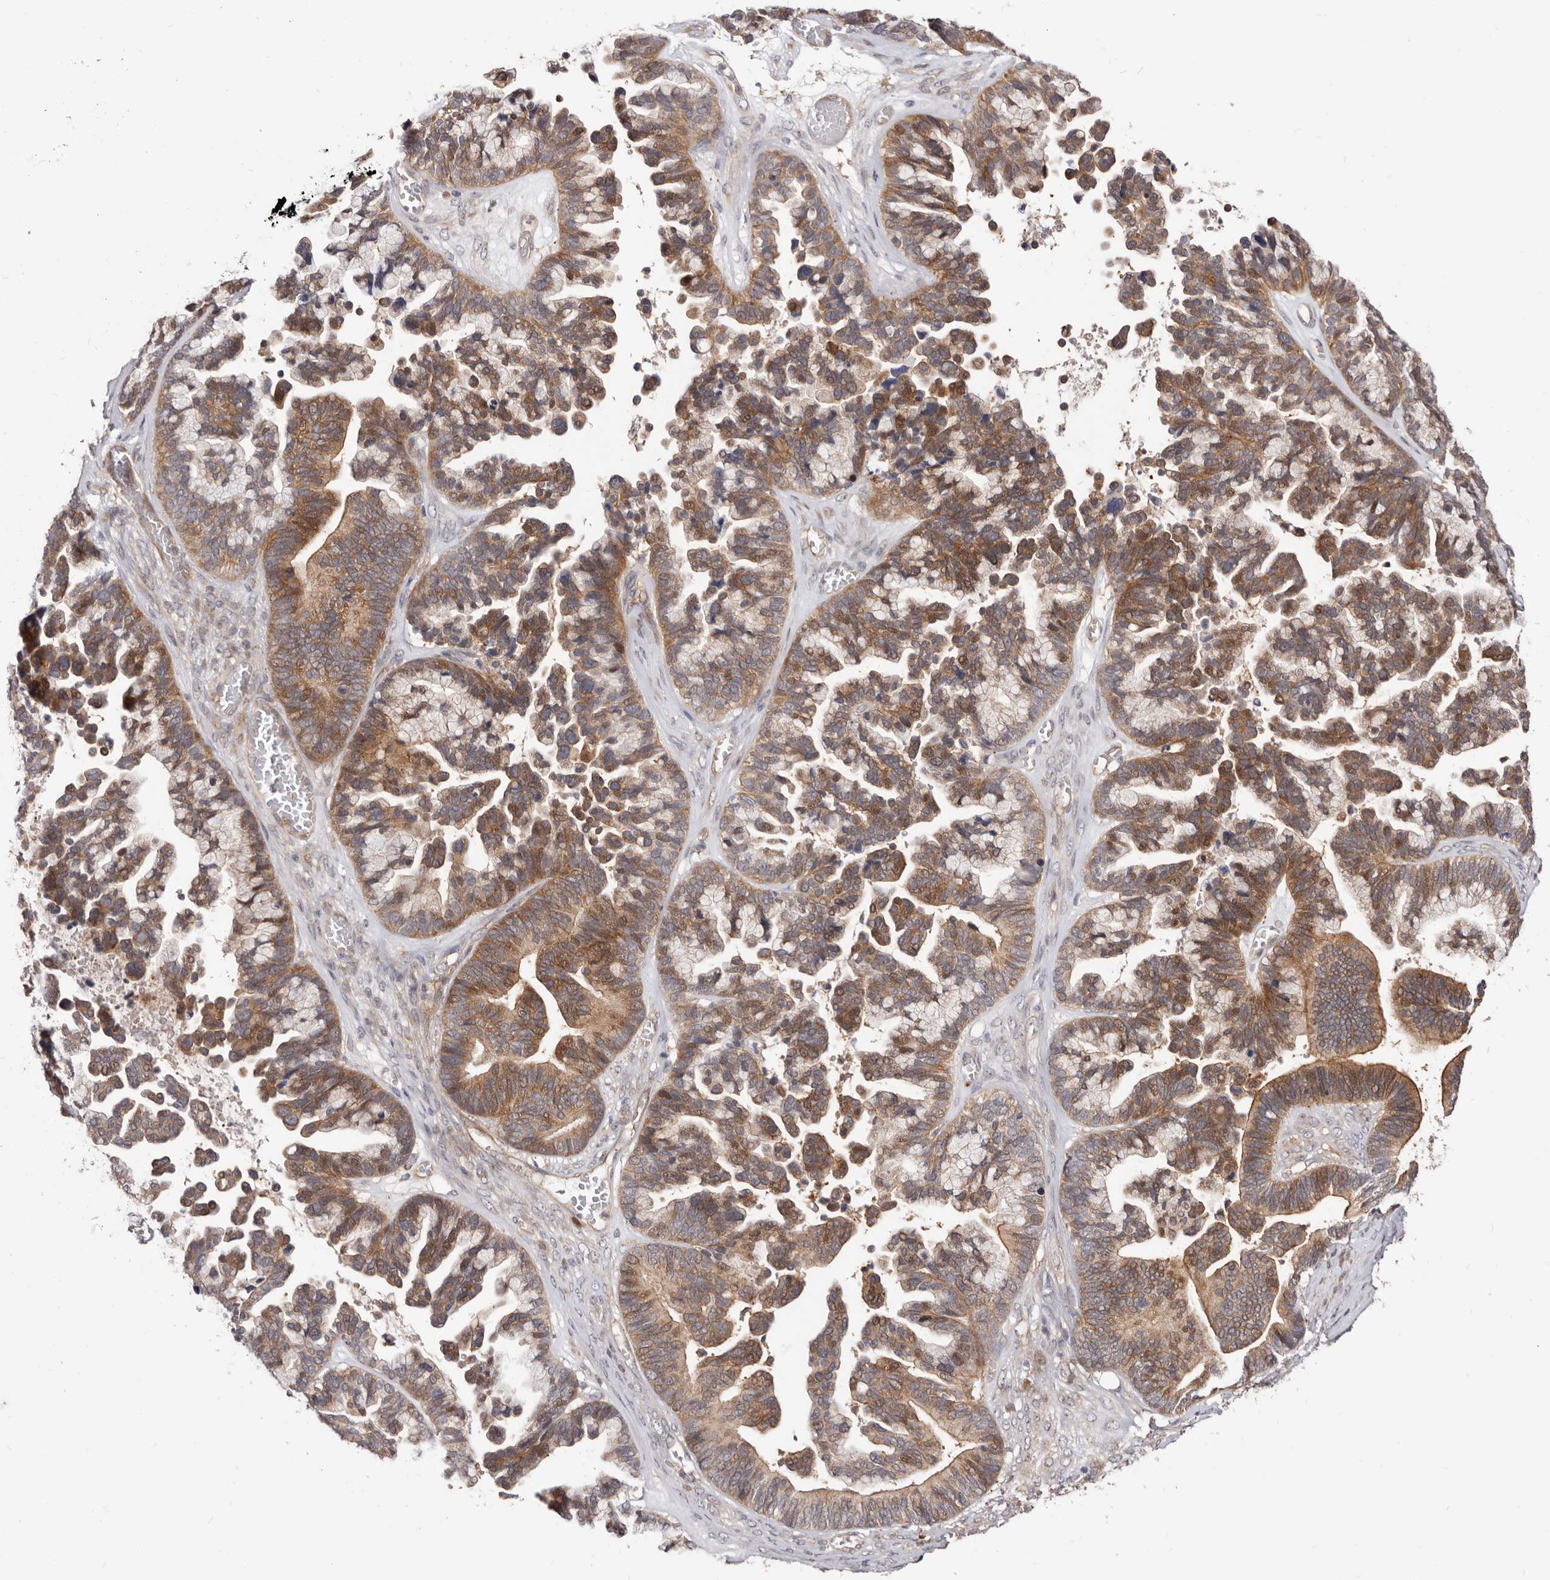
{"staining": {"intensity": "moderate", "quantity": ">75%", "location": "cytoplasmic/membranous"}, "tissue": "ovarian cancer", "cell_type": "Tumor cells", "image_type": "cancer", "snomed": [{"axis": "morphology", "description": "Cystadenocarcinoma, serous, NOS"}, {"axis": "topography", "description": "Ovary"}], "caption": "A histopathology image of human ovarian cancer stained for a protein exhibits moderate cytoplasmic/membranous brown staining in tumor cells. The staining is performed using DAB (3,3'-diaminobenzidine) brown chromogen to label protein expression. The nuclei are counter-stained blue using hematoxylin.", "gene": "GPATCH4", "patient": {"sex": "female", "age": 56}}